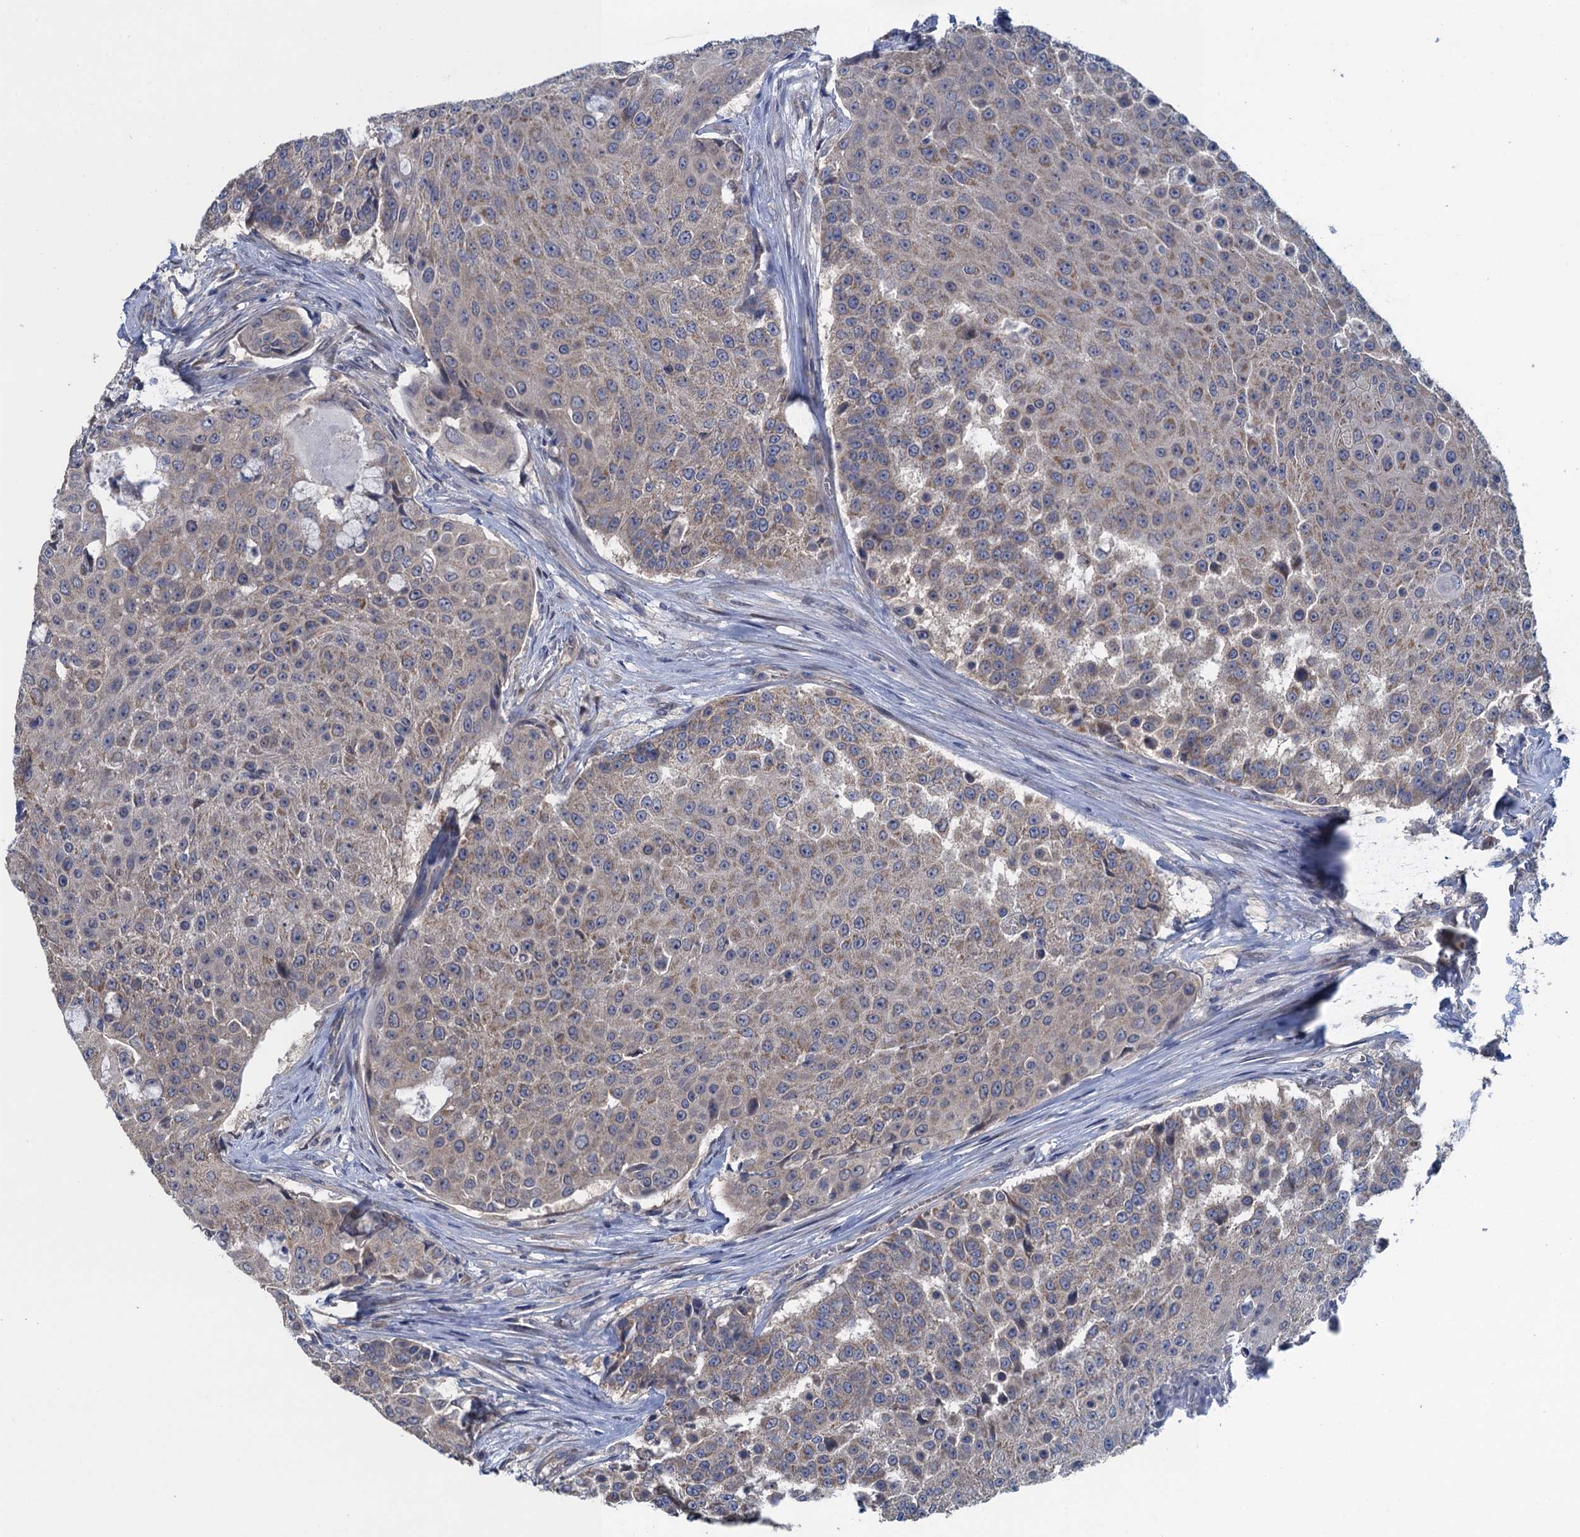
{"staining": {"intensity": "weak", "quantity": "25%-75%", "location": "cytoplasmic/membranous"}, "tissue": "urothelial cancer", "cell_type": "Tumor cells", "image_type": "cancer", "snomed": [{"axis": "morphology", "description": "Urothelial carcinoma, High grade"}, {"axis": "topography", "description": "Urinary bladder"}], "caption": "High-grade urothelial carcinoma stained with a protein marker reveals weak staining in tumor cells.", "gene": "CTU2", "patient": {"sex": "female", "age": 63}}